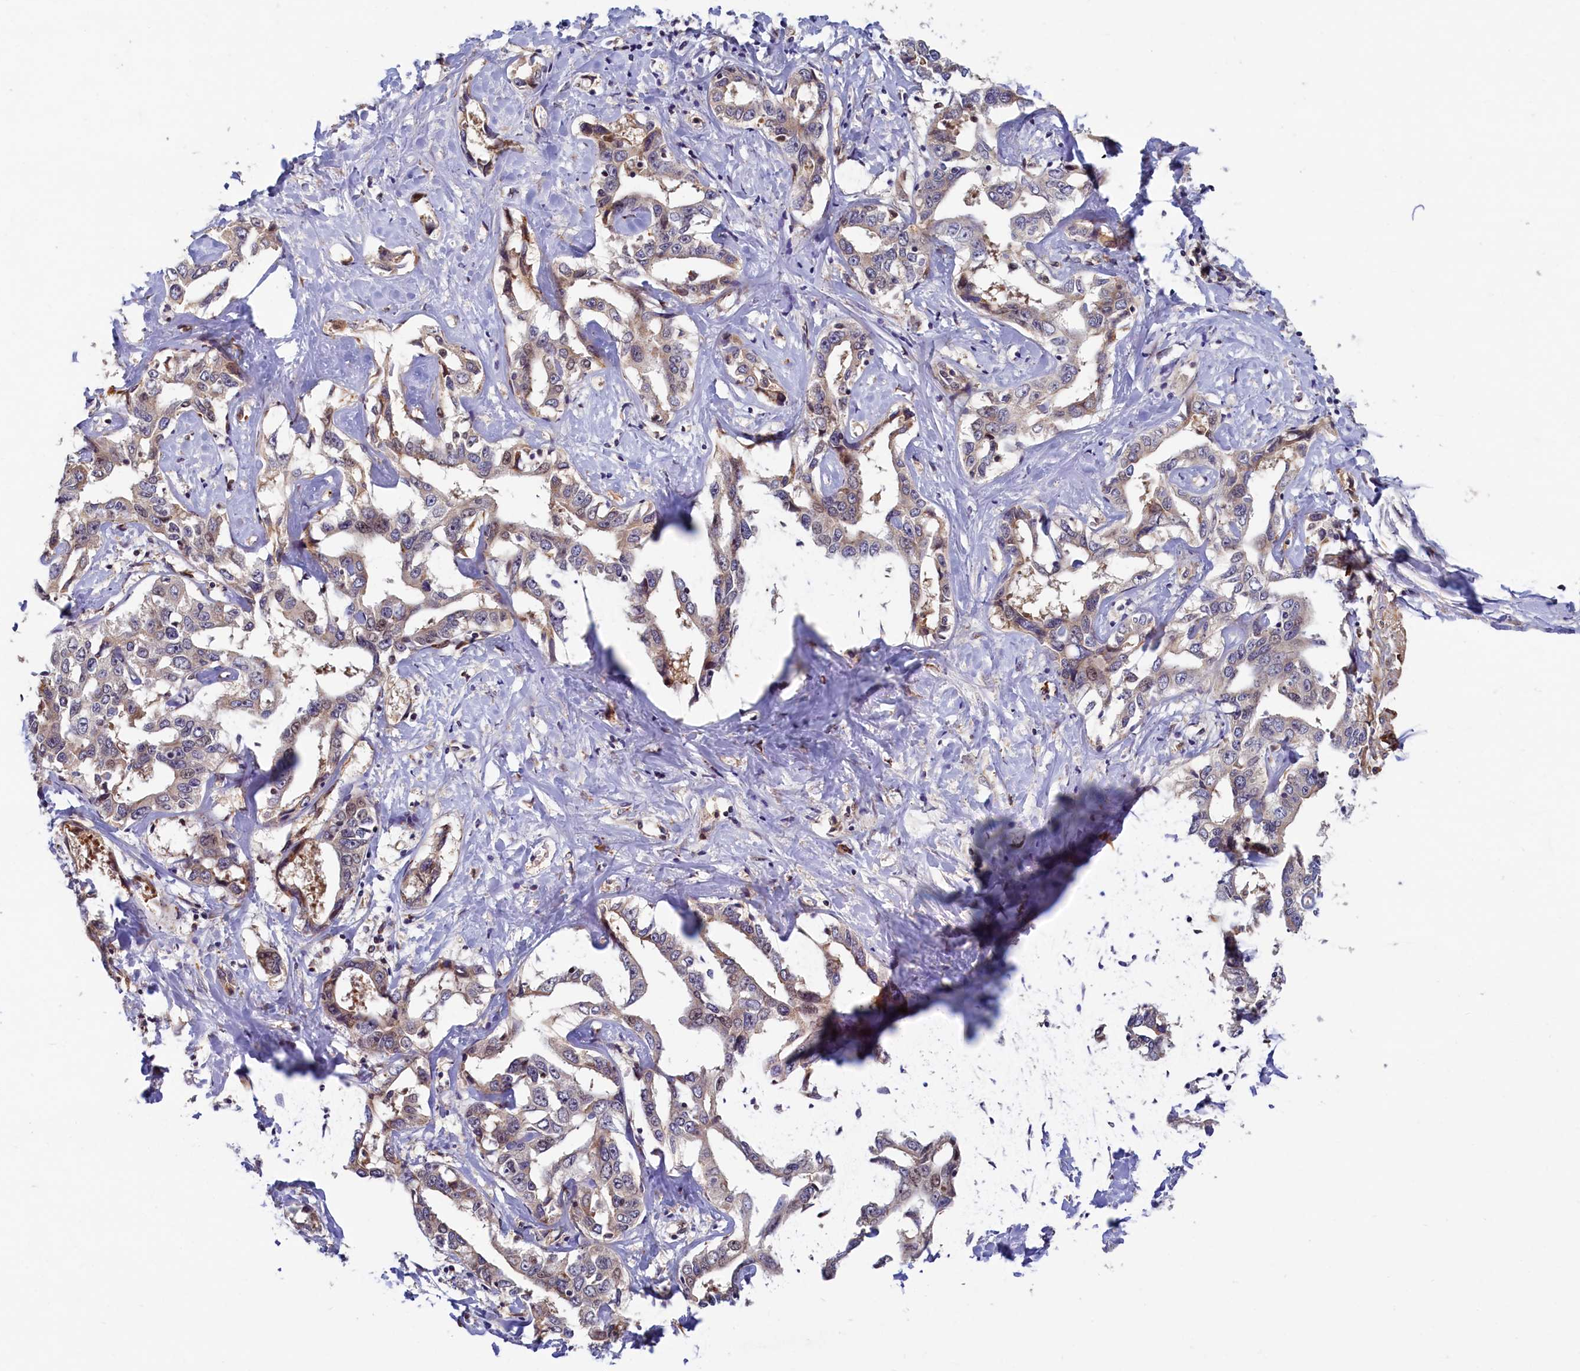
{"staining": {"intensity": "weak", "quantity": "<25%", "location": "cytoplasmic/membranous,nuclear"}, "tissue": "liver cancer", "cell_type": "Tumor cells", "image_type": "cancer", "snomed": [{"axis": "morphology", "description": "Cholangiocarcinoma"}, {"axis": "topography", "description": "Liver"}], "caption": "Tumor cells are negative for protein expression in human liver cholangiocarcinoma.", "gene": "SLC16A14", "patient": {"sex": "male", "age": 59}}